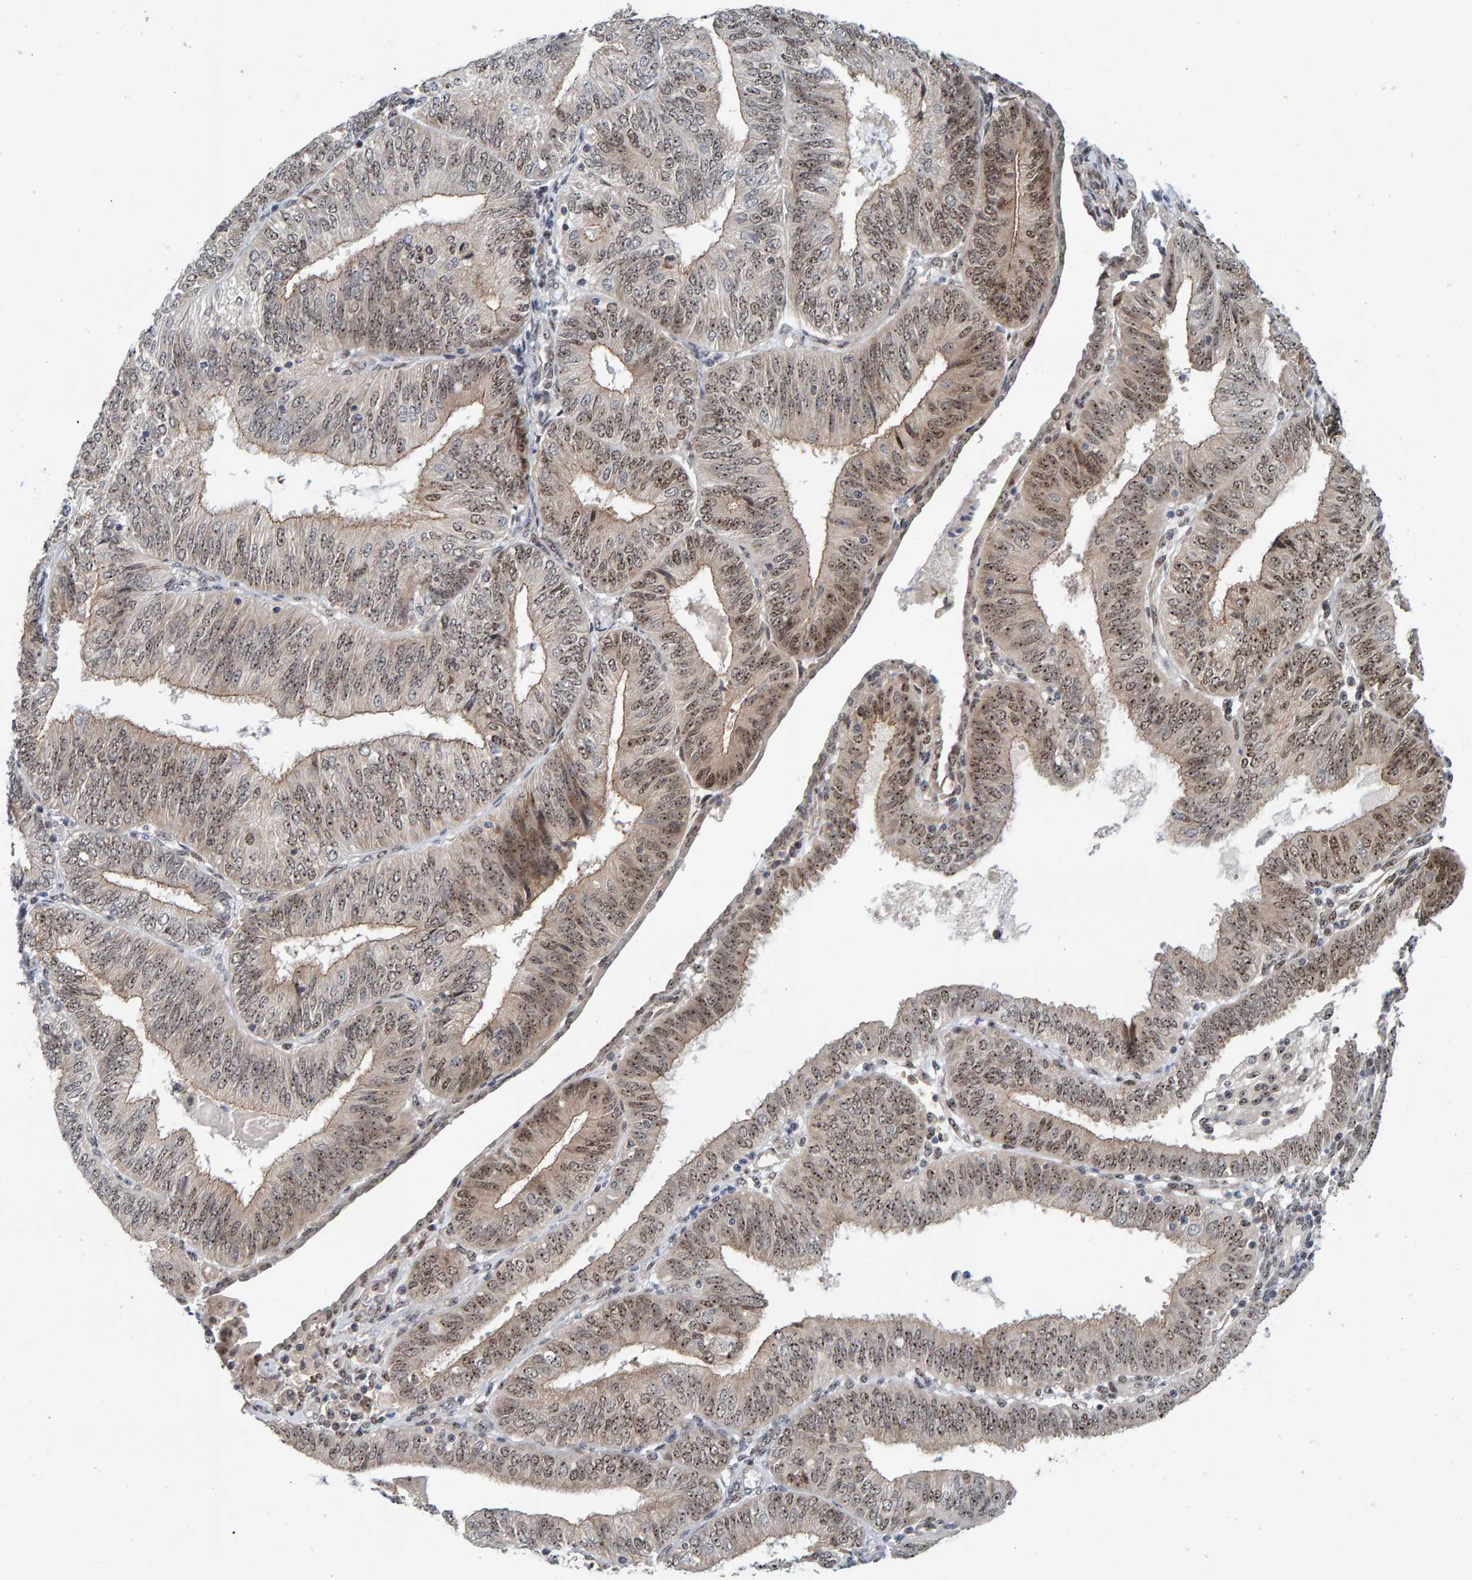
{"staining": {"intensity": "weak", "quantity": ">75%", "location": "nuclear"}, "tissue": "endometrial cancer", "cell_type": "Tumor cells", "image_type": "cancer", "snomed": [{"axis": "morphology", "description": "Adenocarcinoma, NOS"}, {"axis": "topography", "description": "Endometrium"}], "caption": "A micrograph of endometrial adenocarcinoma stained for a protein shows weak nuclear brown staining in tumor cells. Immunohistochemistry (ihc) stains the protein in brown and the nuclei are stained blue.", "gene": "POLR1E", "patient": {"sex": "female", "age": 58}}